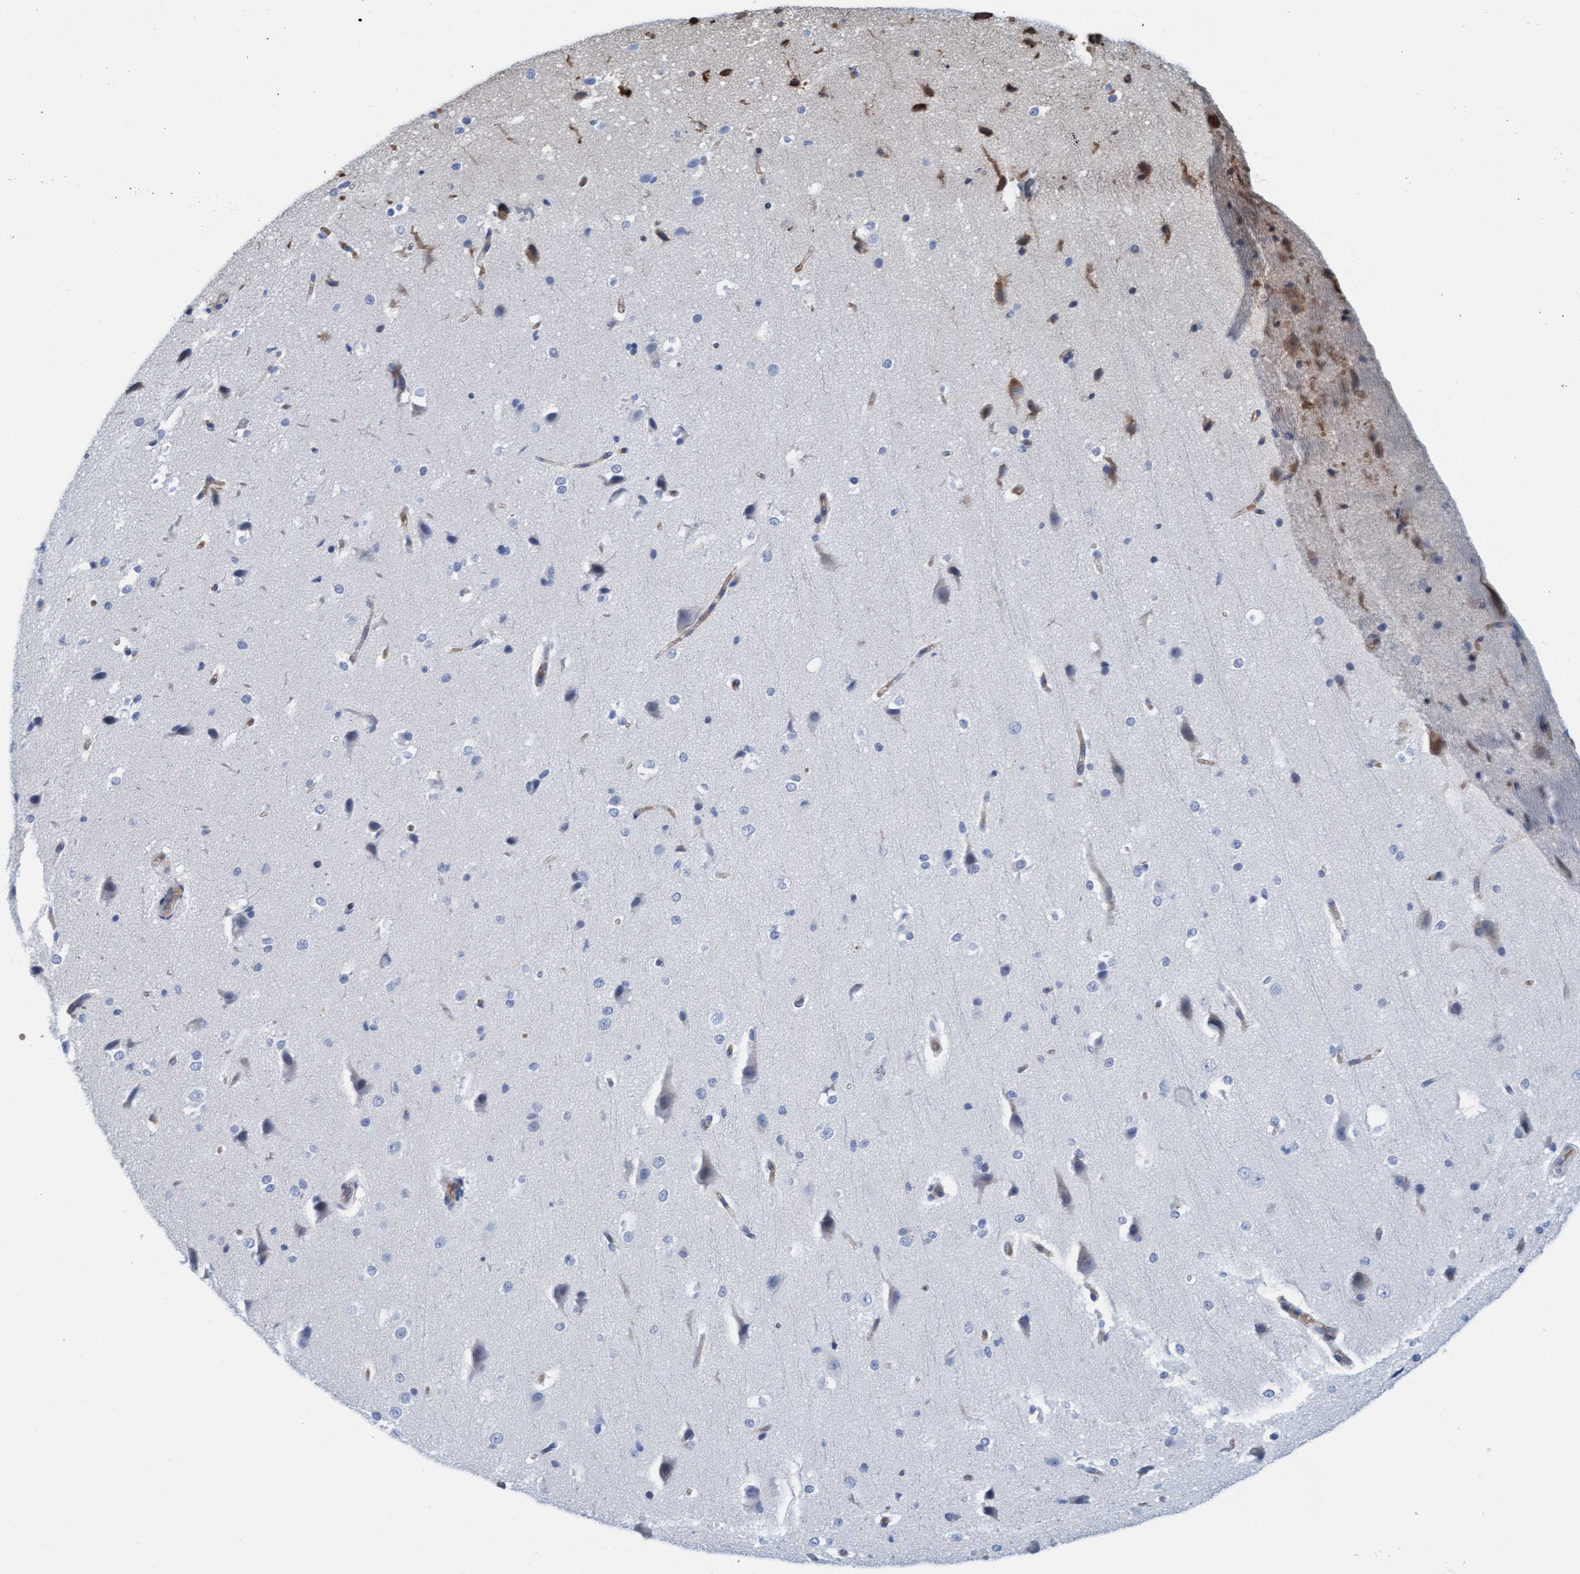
{"staining": {"intensity": "negative", "quantity": "none", "location": "none"}, "tissue": "cerebral cortex", "cell_type": "Endothelial cells", "image_type": "normal", "snomed": [{"axis": "morphology", "description": "Normal tissue, NOS"}, {"axis": "morphology", "description": "Developmental malformation"}, {"axis": "topography", "description": "Cerebral cortex"}], "caption": "DAB immunohistochemical staining of benign cerebral cortex exhibits no significant expression in endothelial cells.", "gene": "P2RX5", "patient": {"sex": "female", "age": 30}}